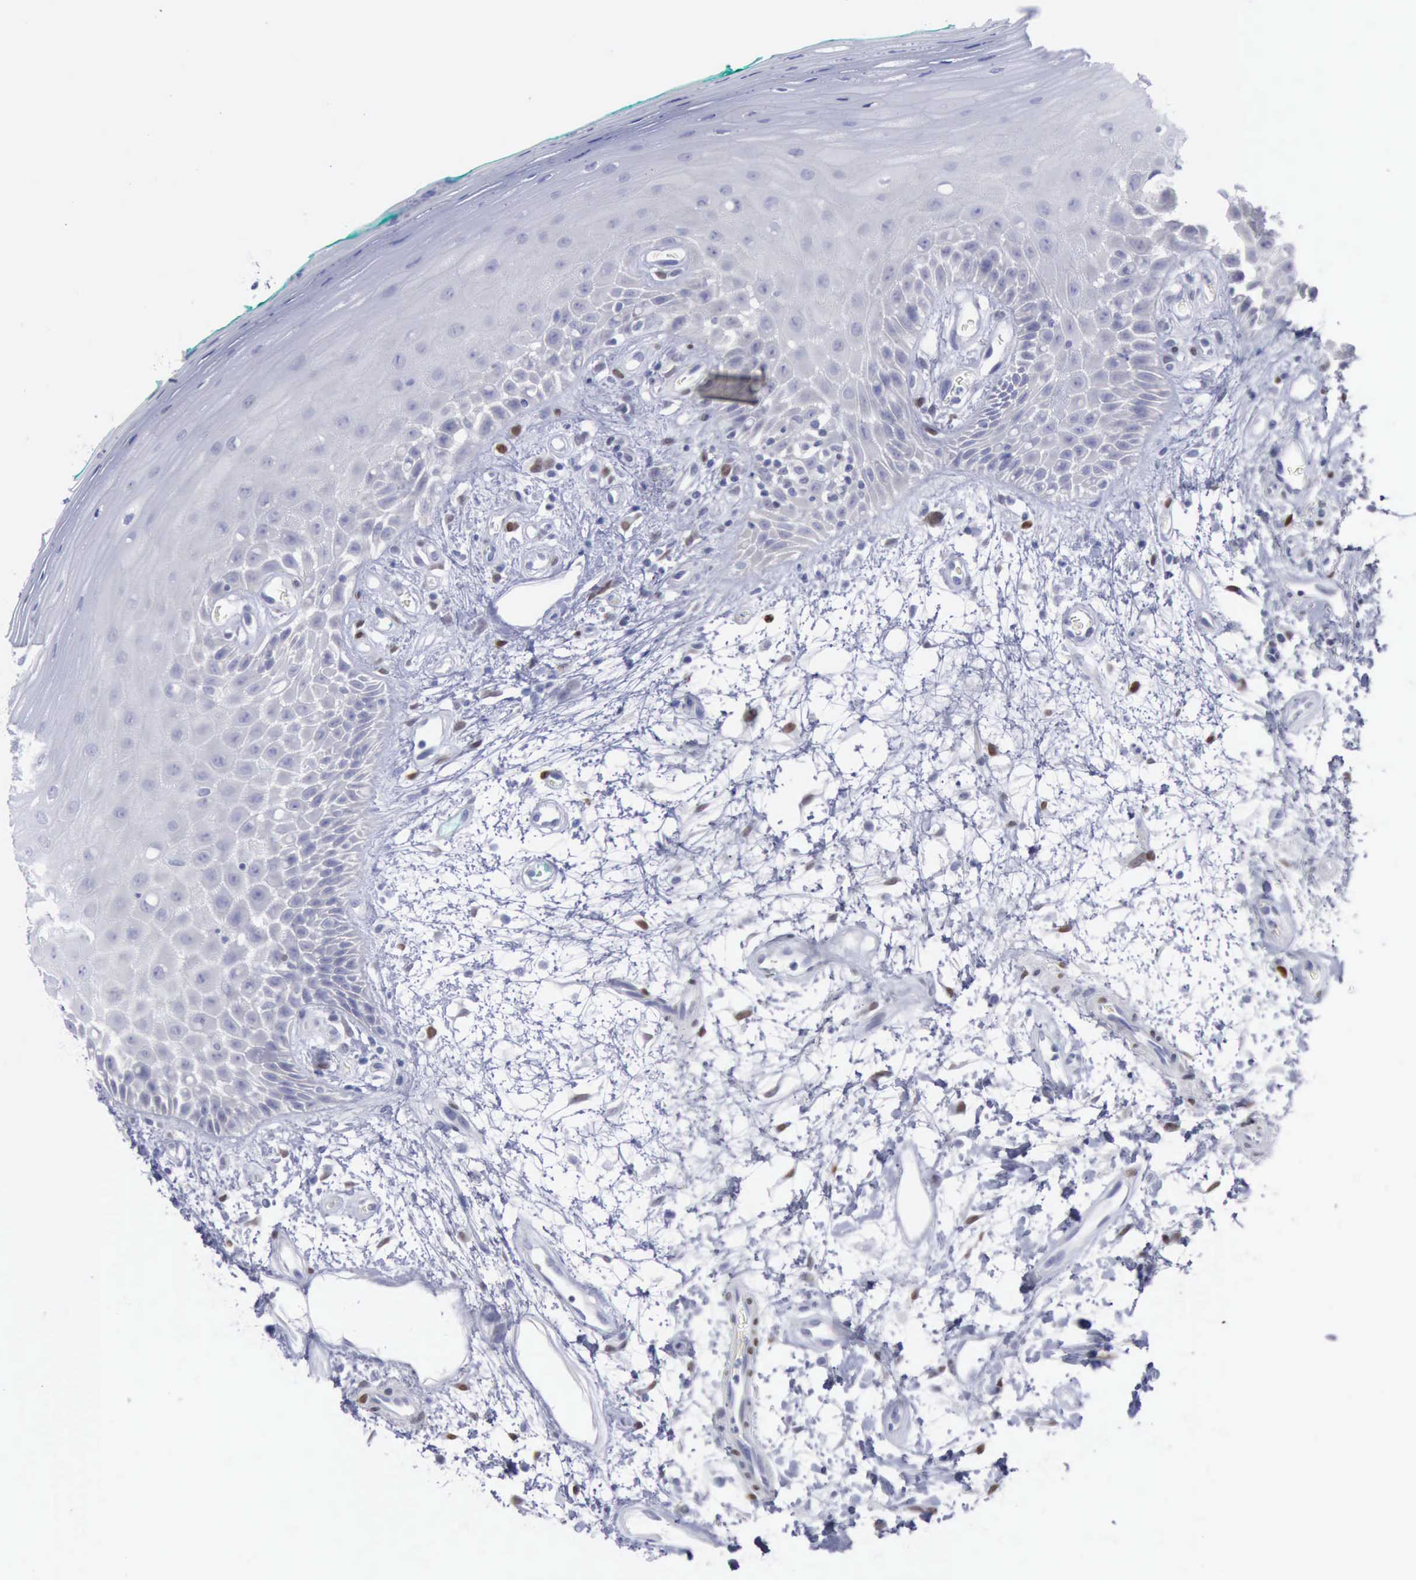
{"staining": {"intensity": "negative", "quantity": "none", "location": "none"}, "tissue": "oral mucosa", "cell_type": "Squamous epithelial cells", "image_type": "normal", "snomed": [{"axis": "morphology", "description": "Normal tissue, NOS"}, {"axis": "morphology", "description": "Squamous cell carcinoma, NOS"}, {"axis": "topography", "description": "Skeletal muscle"}, {"axis": "topography", "description": "Oral tissue"}, {"axis": "topography", "description": "Head-Neck"}], "caption": "Histopathology image shows no significant protein positivity in squamous epithelial cells of unremarkable oral mucosa.", "gene": "SATB2", "patient": {"sex": "female", "age": 84}}